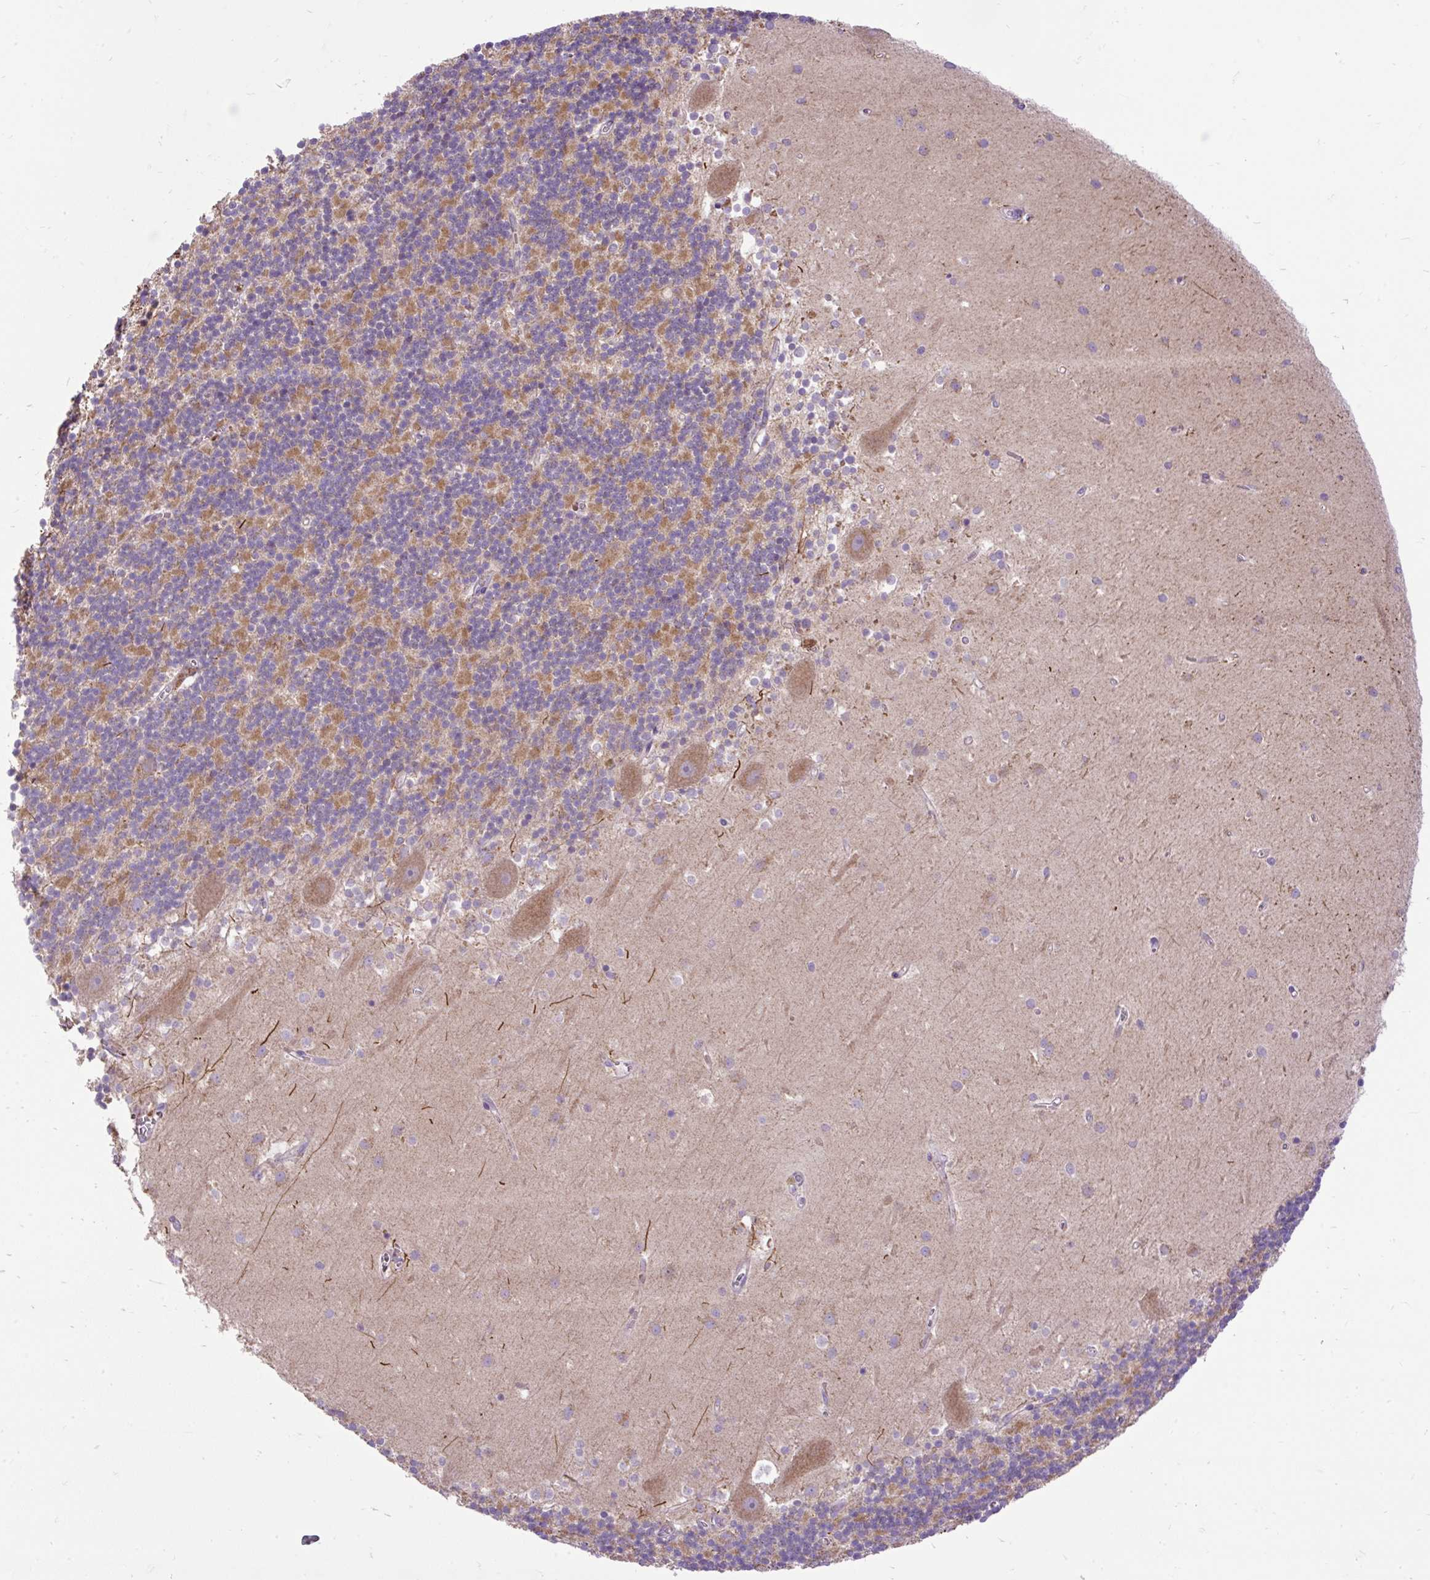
{"staining": {"intensity": "moderate", "quantity": "25%-75%", "location": "cytoplasmic/membranous"}, "tissue": "cerebellum", "cell_type": "Cells in granular layer", "image_type": "normal", "snomed": [{"axis": "morphology", "description": "Normal tissue, NOS"}, {"axis": "topography", "description": "Cerebellum"}], "caption": "This micrograph reveals immunohistochemistry staining of normal human cerebellum, with medium moderate cytoplasmic/membranous positivity in about 25%-75% of cells in granular layer.", "gene": "TOMM40", "patient": {"sex": "male", "age": 54}}